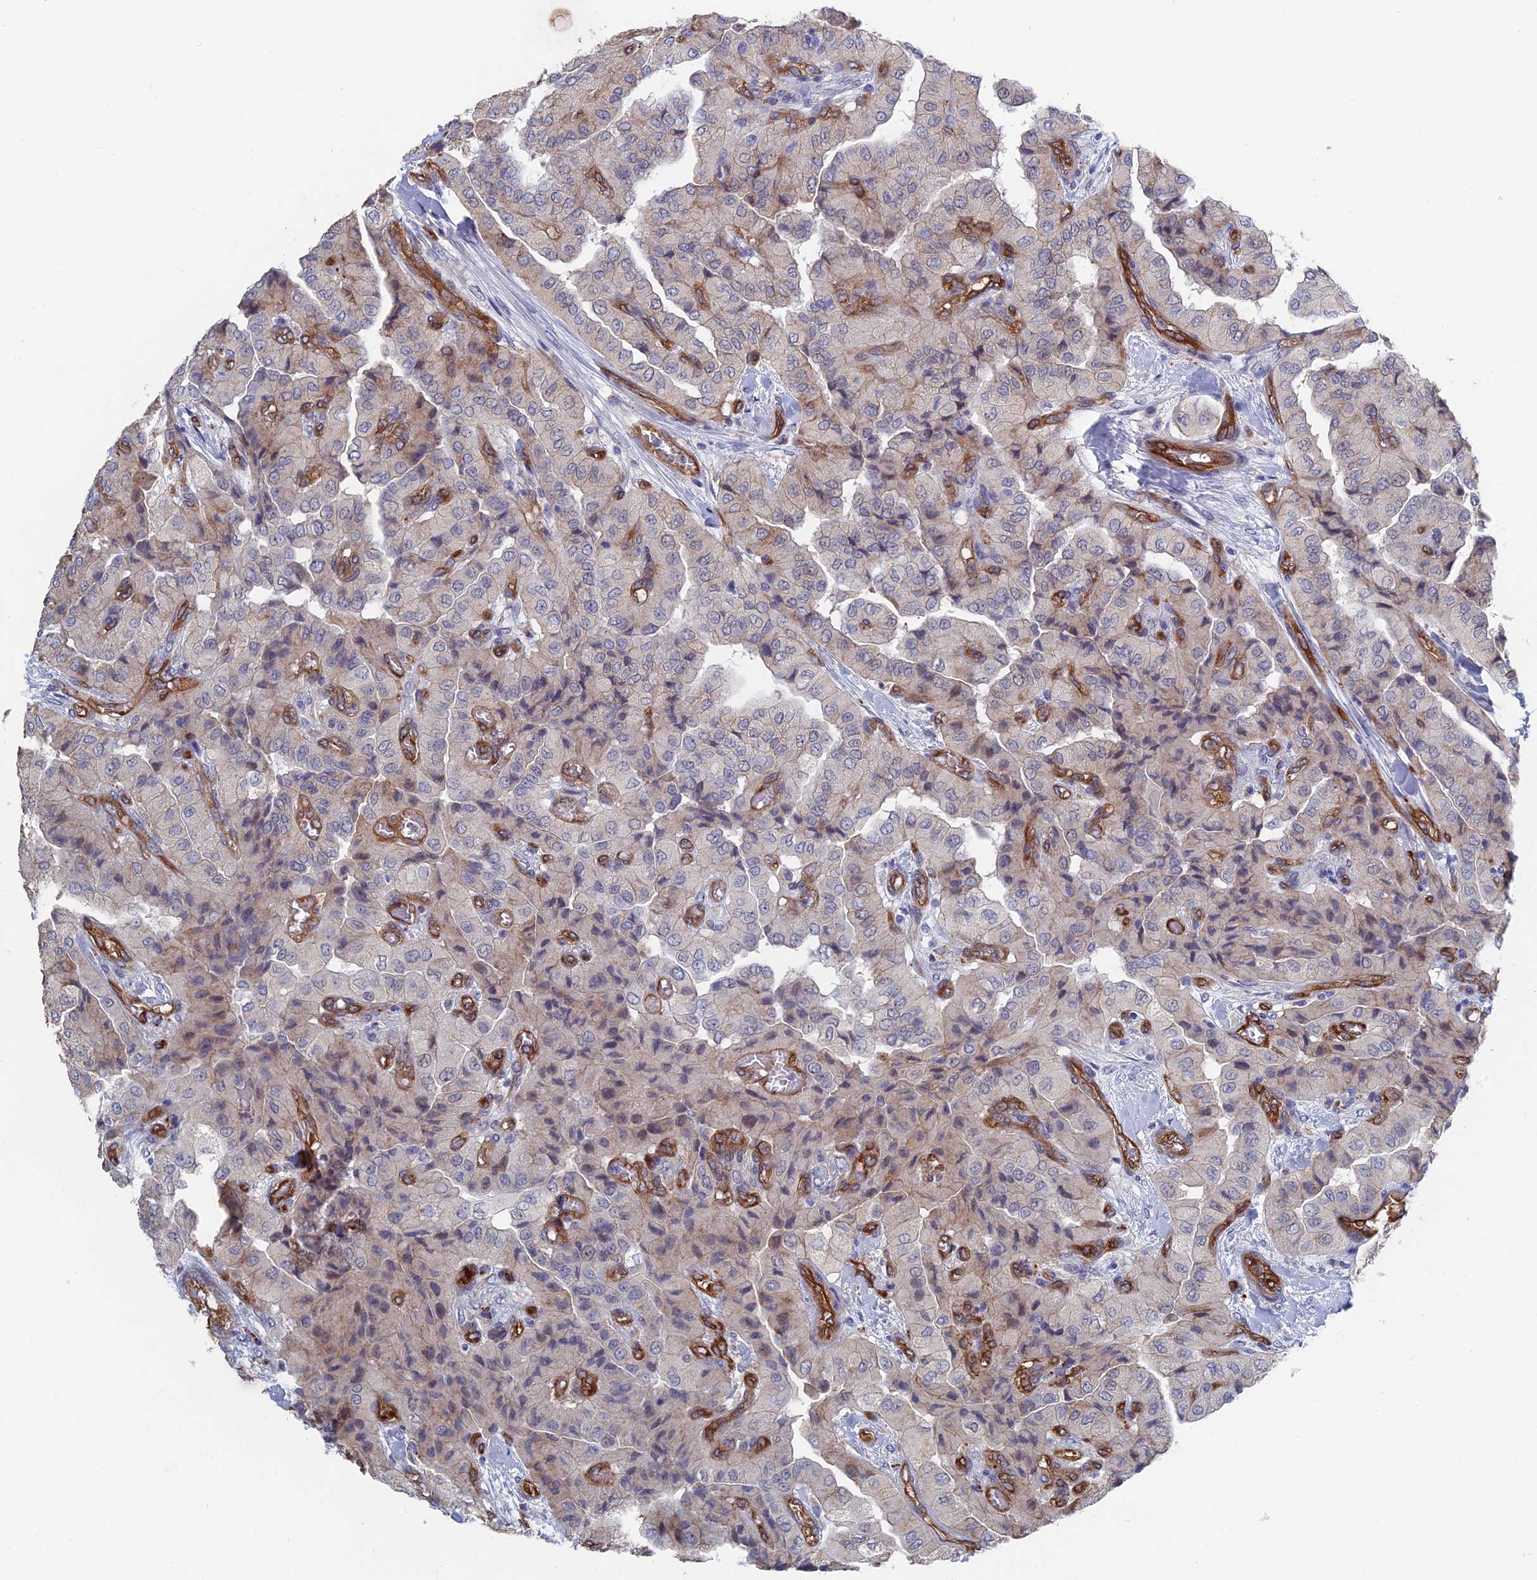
{"staining": {"intensity": "weak", "quantity": "<25%", "location": "cytoplasmic/membranous"}, "tissue": "head and neck cancer", "cell_type": "Tumor cells", "image_type": "cancer", "snomed": [{"axis": "morphology", "description": "Adenocarcinoma, NOS"}, {"axis": "topography", "description": "Head-Neck"}], "caption": "The photomicrograph reveals no staining of tumor cells in head and neck adenocarcinoma. (Stains: DAB (3,3'-diaminobenzidine) immunohistochemistry (IHC) with hematoxylin counter stain, Microscopy: brightfield microscopy at high magnification).", "gene": "ARAP3", "patient": {"sex": "male", "age": 66}}